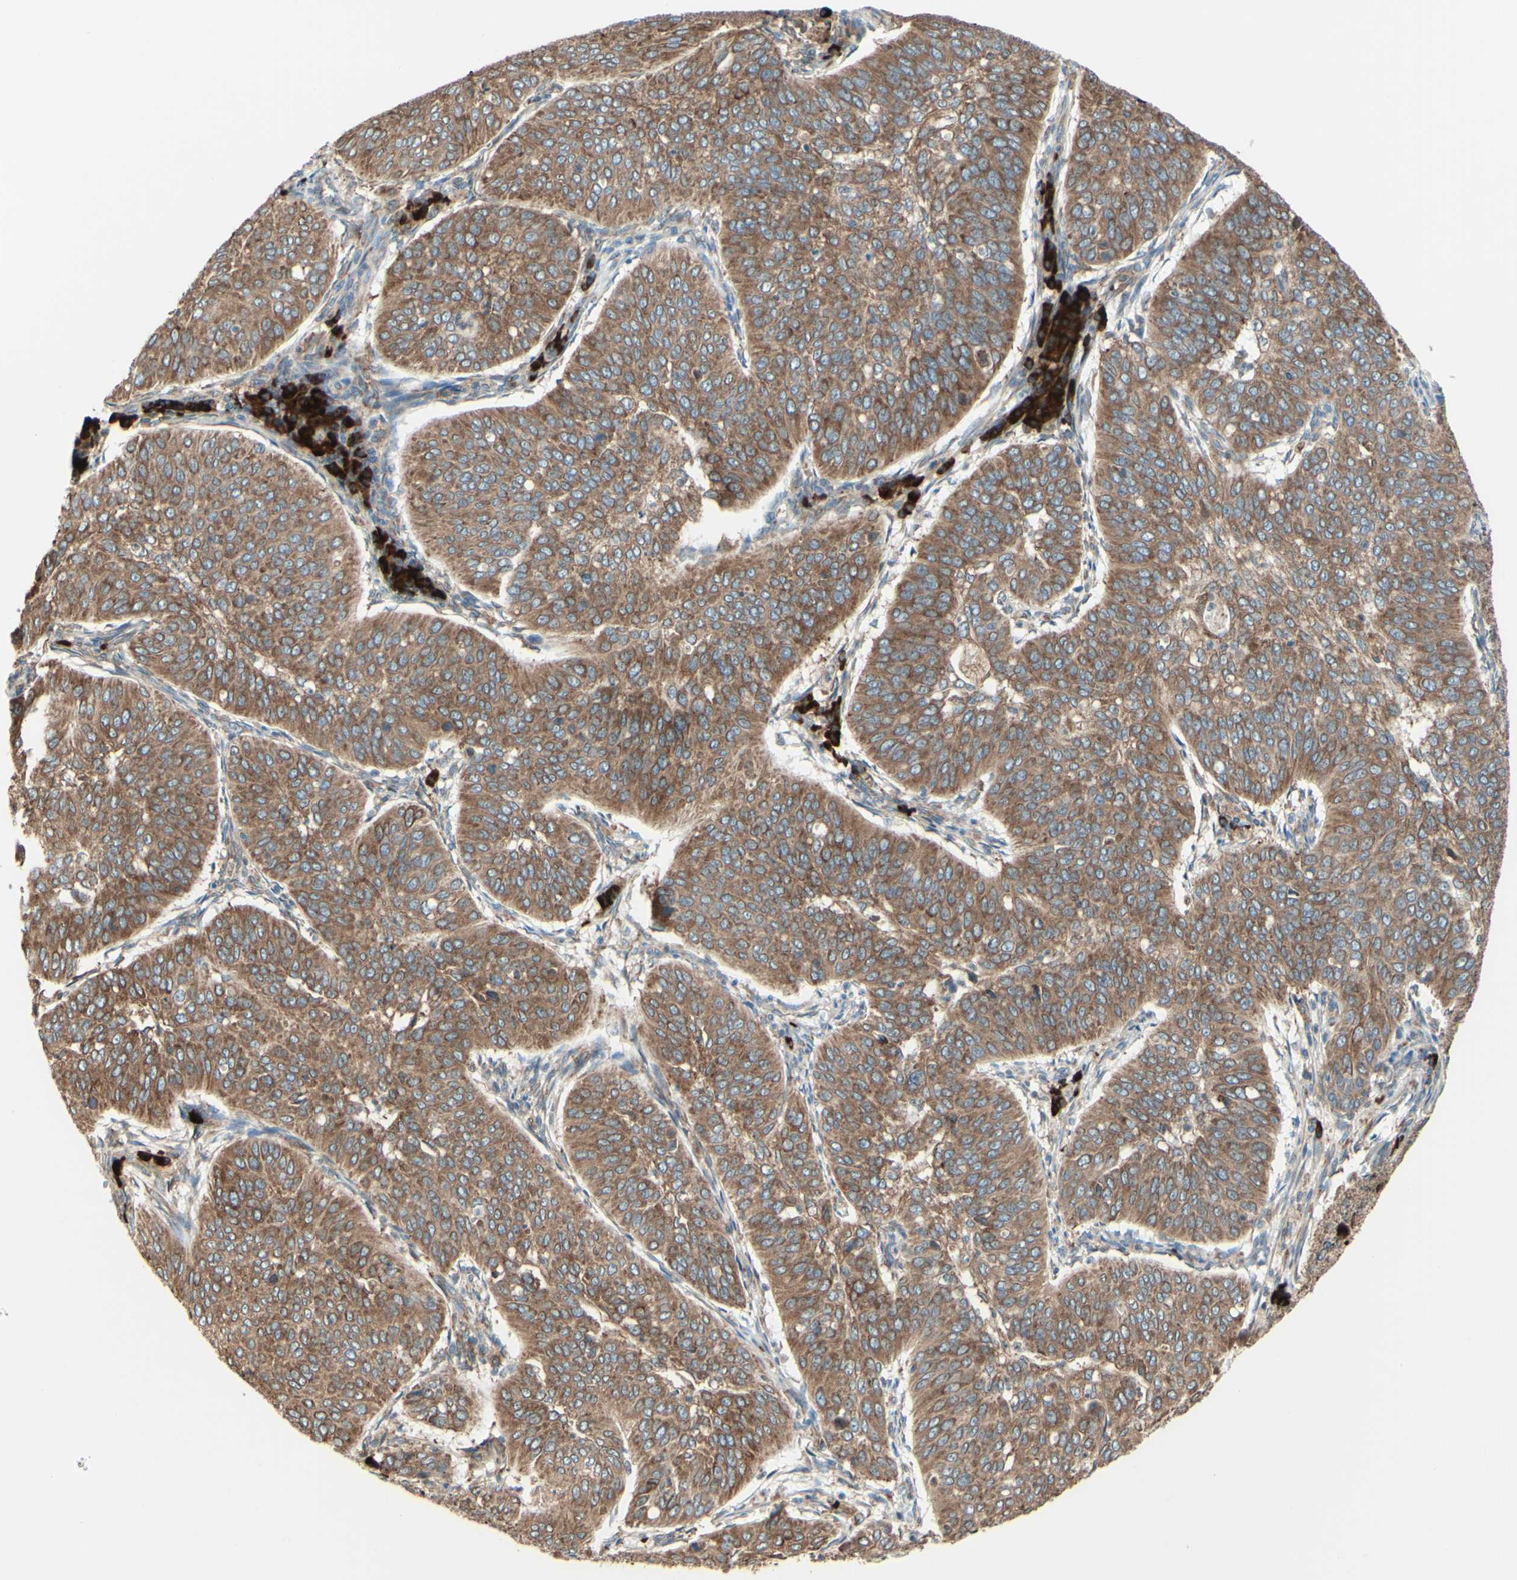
{"staining": {"intensity": "moderate", "quantity": ">75%", "location": "cytoplasmic/membranous"}, "tissue": "cervical cancer", "cell_type": "Tumor cells", "image_type": "cancer", "snomed": [{"axis": "morphology", "description": "Normal tissue, NOS"}, {"axis": "morphology", "description": "Squamous cell carcinoma, NOS"}, {"axis": "topography", "description": "Cervix"}], "caption": "Protein staining displays moderate cytoplasmic/membranous expression in about >75% of tumor cells in cervical cancer (squamous cell carcinoma). (DAB (3,3'-diaminobenzidine) IHC with brightfield microscopy, high magnification).", "gene": "DNAJB11", "patient": {"sex": "female", "age": 39}}